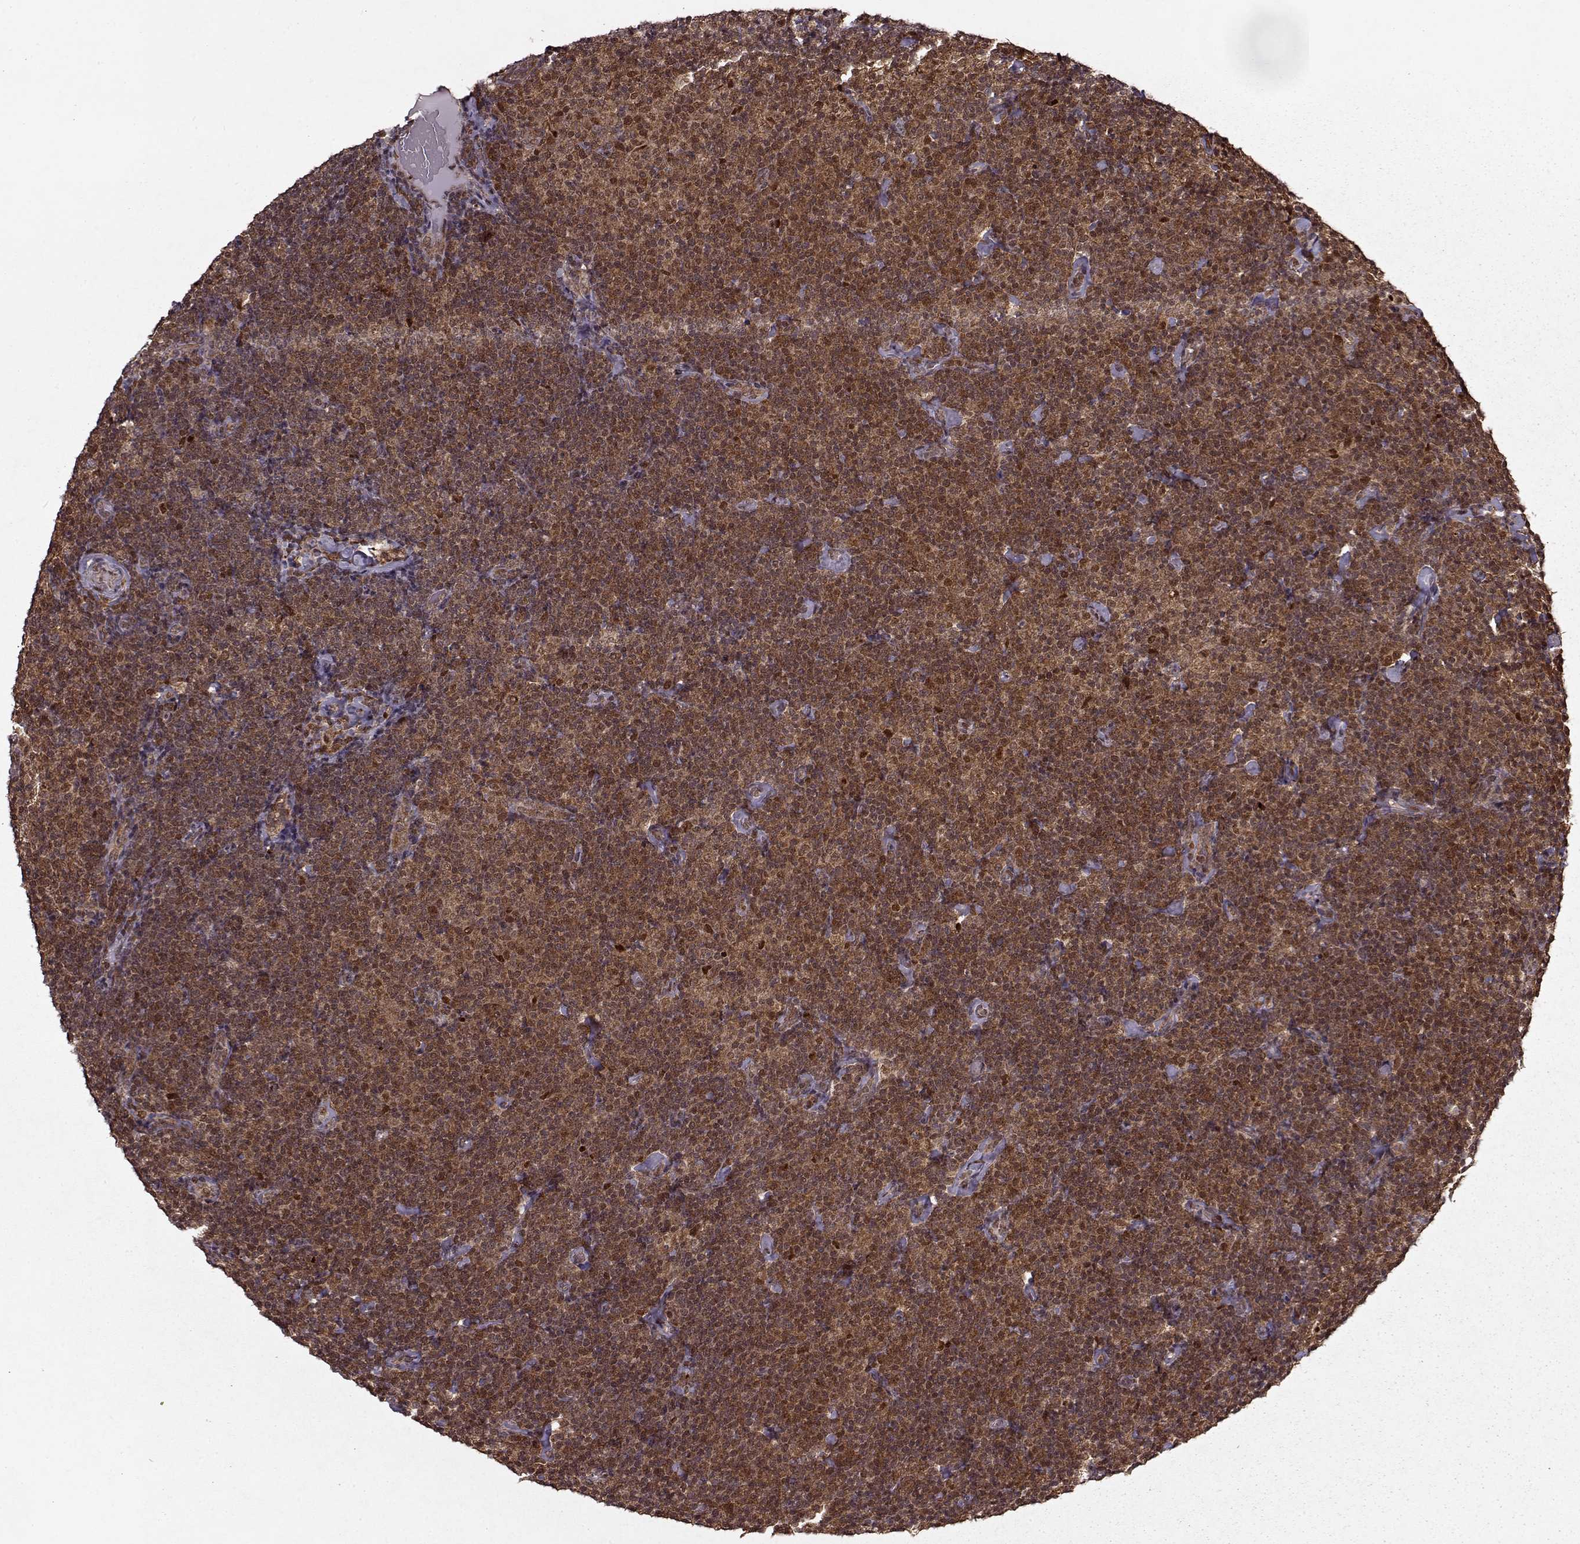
{"staining": {"intensity": "moderate", "quantity": ">75%", "location": "cytoplasmic/membranous,nuclear"}, "tissue": "lymphoma", "cell_type": "Tumor cells", "image_type": "cancer", "snomed": [{"axis": "morphology", "description": "Malignant lymphoma, non-Hodgkin's type, Low grade"}, {"axis": "topography", "description": "Lymph node"}], "caption": "Immunohistochemistry staining of low-grade malignant lymphoma, non-Hodgkin's type, which demonstrates medium levels of moderate cytoplasmic/membranous and nuclear positivity in about >75% of tumor cells indicating moderate cytoplasmic/membranous and nuclear protein expression. The staining was performed using DAB (brown) for protein detection and nuclei were counterstained in hematoxylin (blue).", "gene": "PSMA7", "patient": {"sex": "male", "age": 81}}